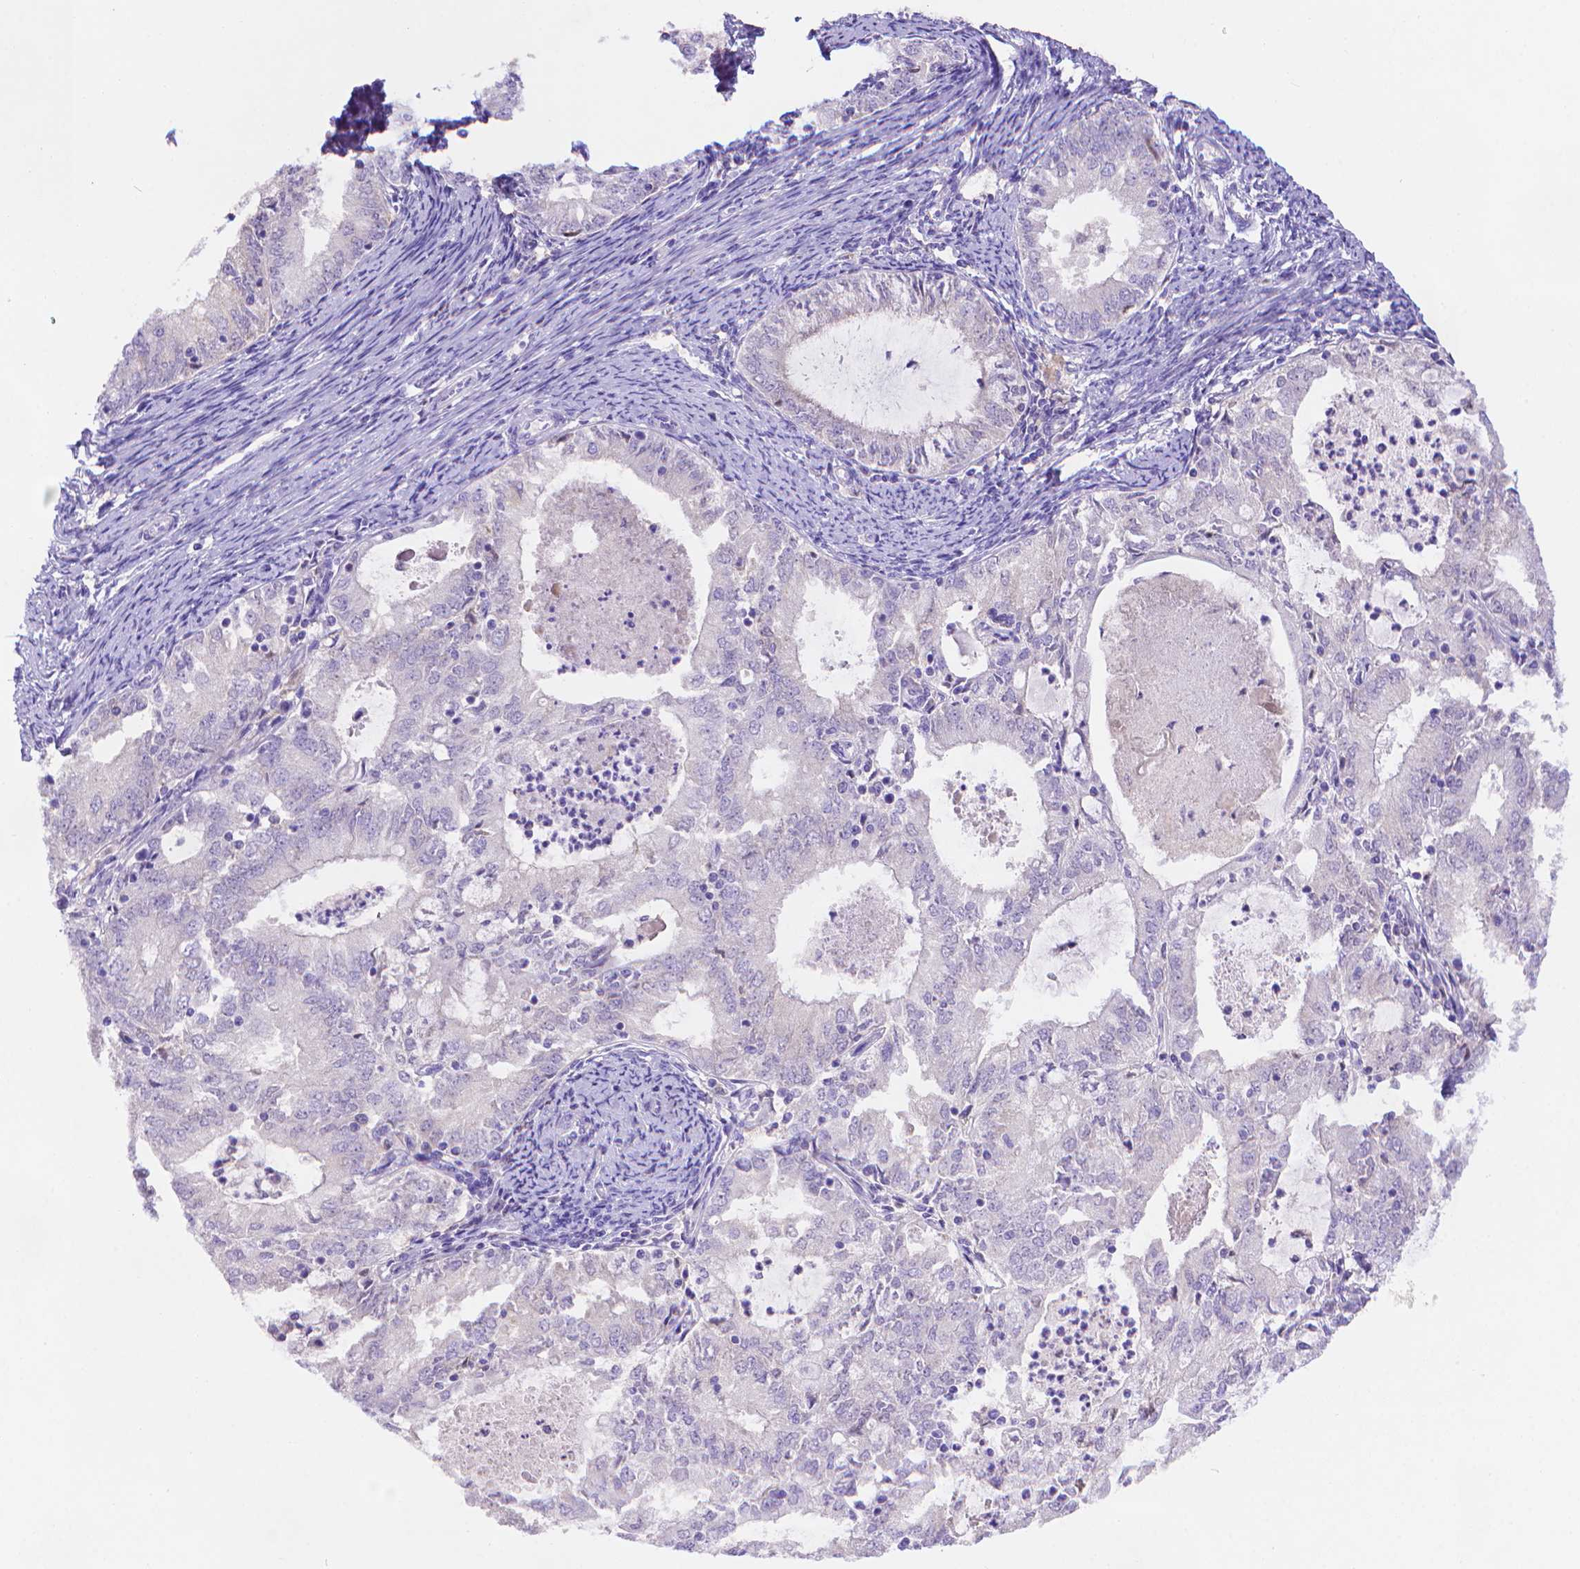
{"staining": {"intensity": "negative", "quantity": "none", "location": "none"}, "tissue": "endometrial cancer", "cell_type": "Tumor cells", "image_type": "cancer", "snomed": [{"axis": "morphology", "description": "Adenocarcinoma, NOS"}, {"axis": "topography", "description": "Endometrium"}], "caption": "An immunohistochemistry (IHC) histopathology image of endometrial cancer (adenocarcinoma) is shown. There is no staining in tumor cells of endometrial cancer (adenocarcinoma).", "gene": "FGD2", "patient": {"sex": "female", "age": 57}}